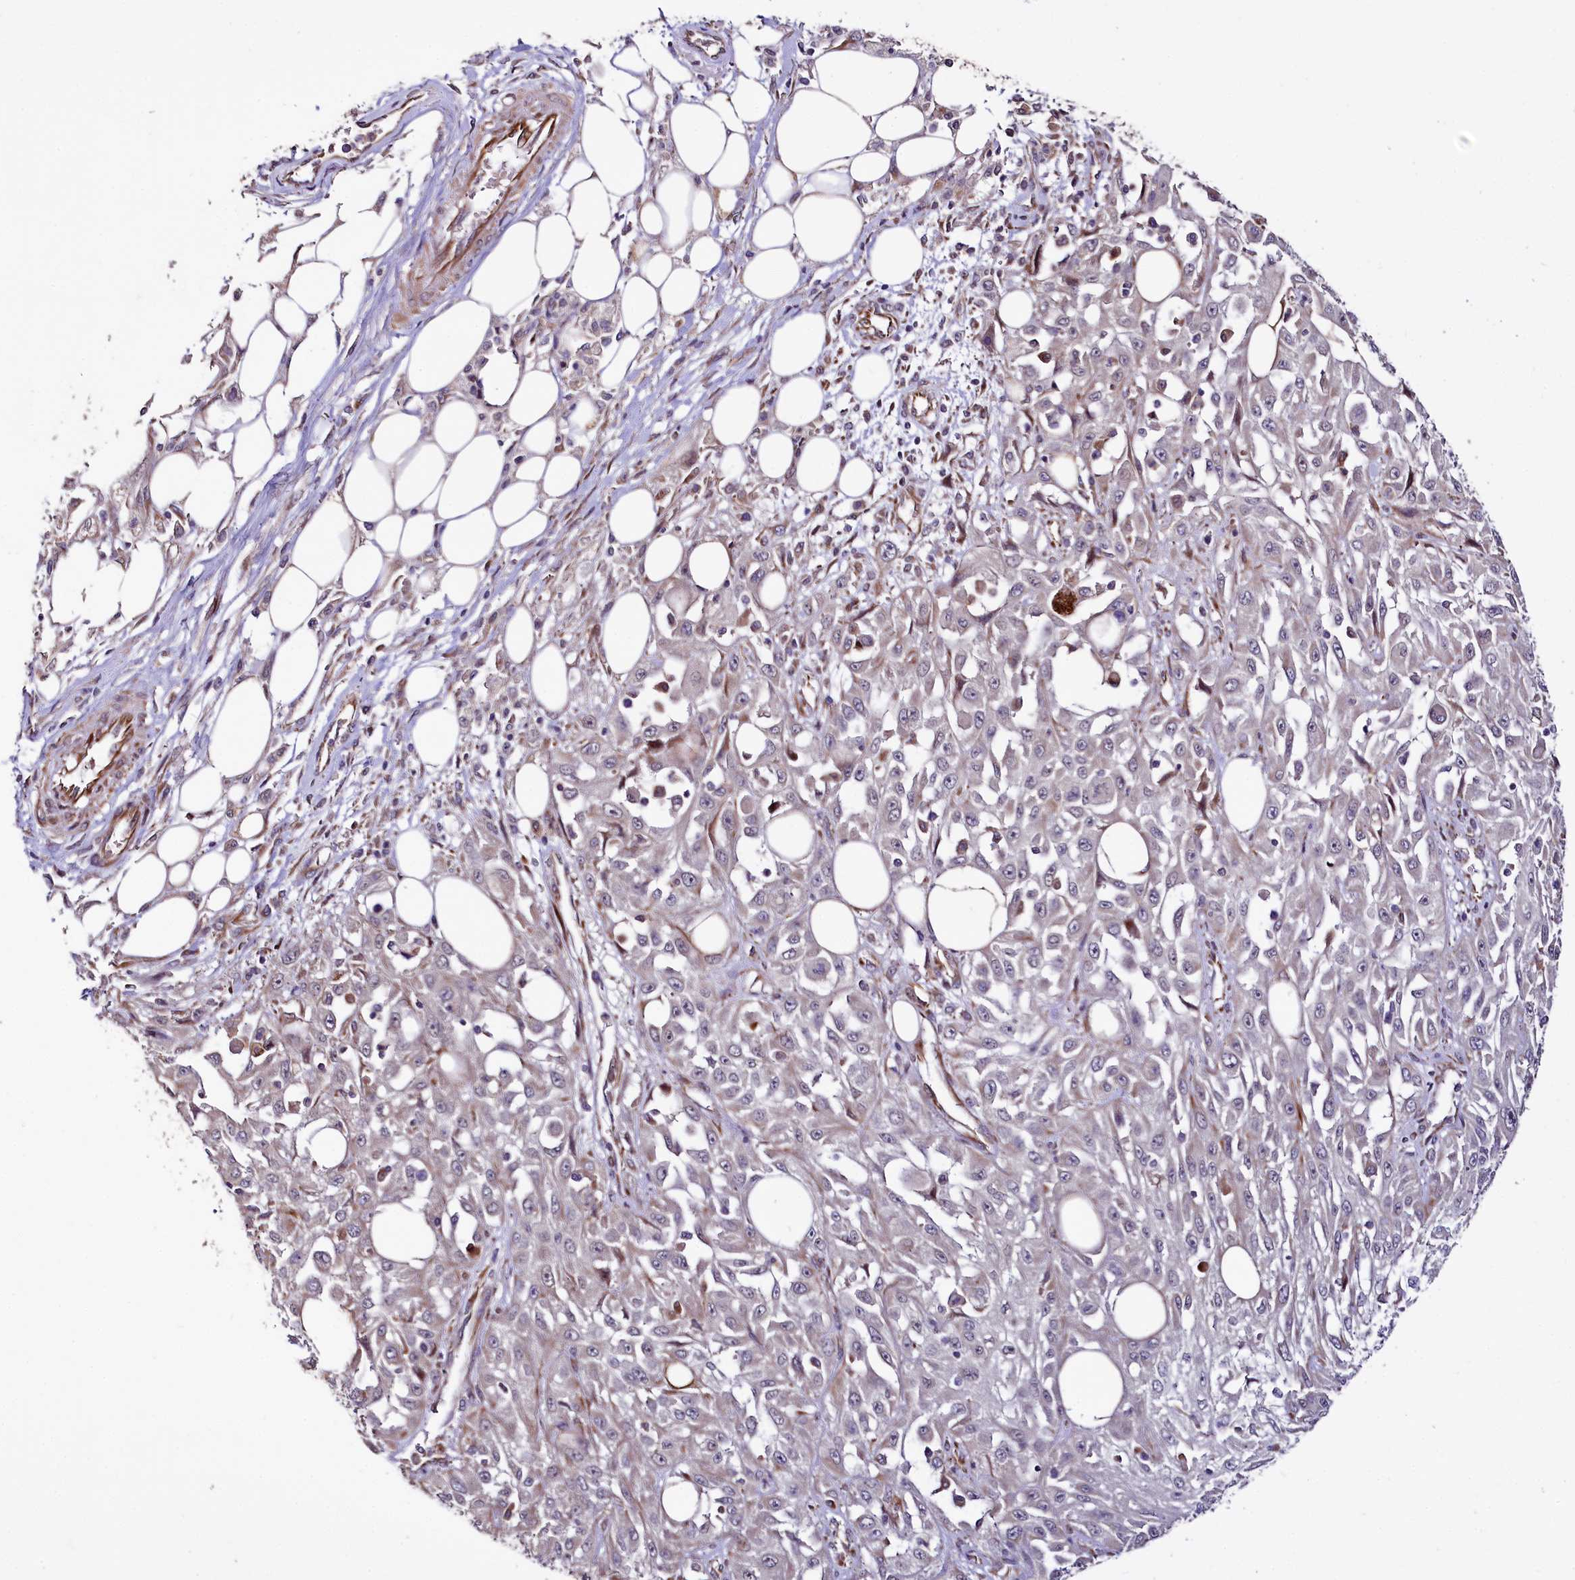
{"staining": {"intensity": "negative", "quantity": "none", "location": "none"}, "tissue": "skin cancer", "cell_type": "Tumor cells", "image_type": "cancer", "snomed": [{"axis": "morphology", "description": "Squamous cell carcinoma, NOS"}, {"axis": "morphology", "description": "Squamous cell carcinoma, metastatic, NOS"}, {"axis": "topography", "description": "Skin"}, {"axis": "topography", "description": "Lymph node"}], "caption": "DAB (3,3'-diaminobenzidine) immunohistochemical staining of skin cancer (metastatic squamous cell carcinoma) demonstrates no significant staining in tumor cells.", "gene": "TTC12", "patient": {"sex": "male", "age": 75}}